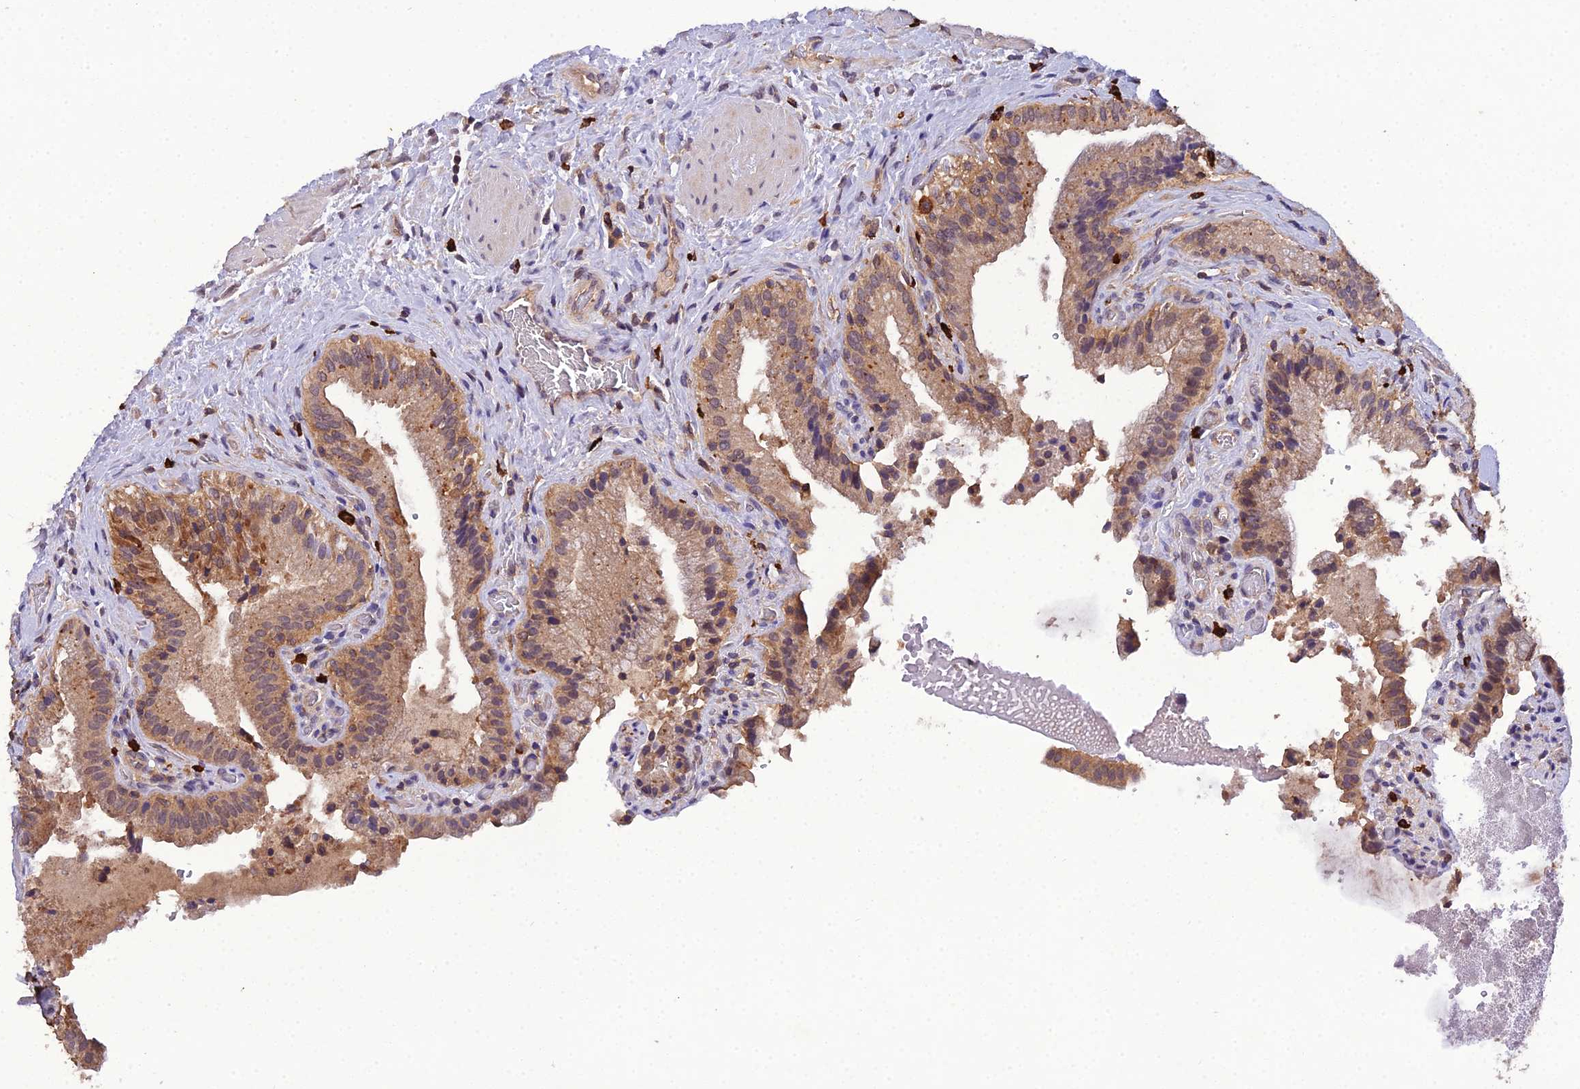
{"staining": {"intensity": "moderate", "quantity": ">75%", "location": "cytoplasmic/membranous"}, "tissue": "gallbladder", "cell_type": "Glandular cells", "image_type": "normal", "snomed": [{"axis": "morphology", "description": "Normal tissue, NOS"}, {"axis": "topography", "description": "Gallbladder"}], "caption": "DAB (3,3'-diaminobenzidine) immunohistochemical staining of normal gallbladder reveals moderate cytoplasmic/membranous protein positivity in about >75% of glandular cells.", "gene": "TMEM258", "patient": {"sex": "male", "age": 24}}